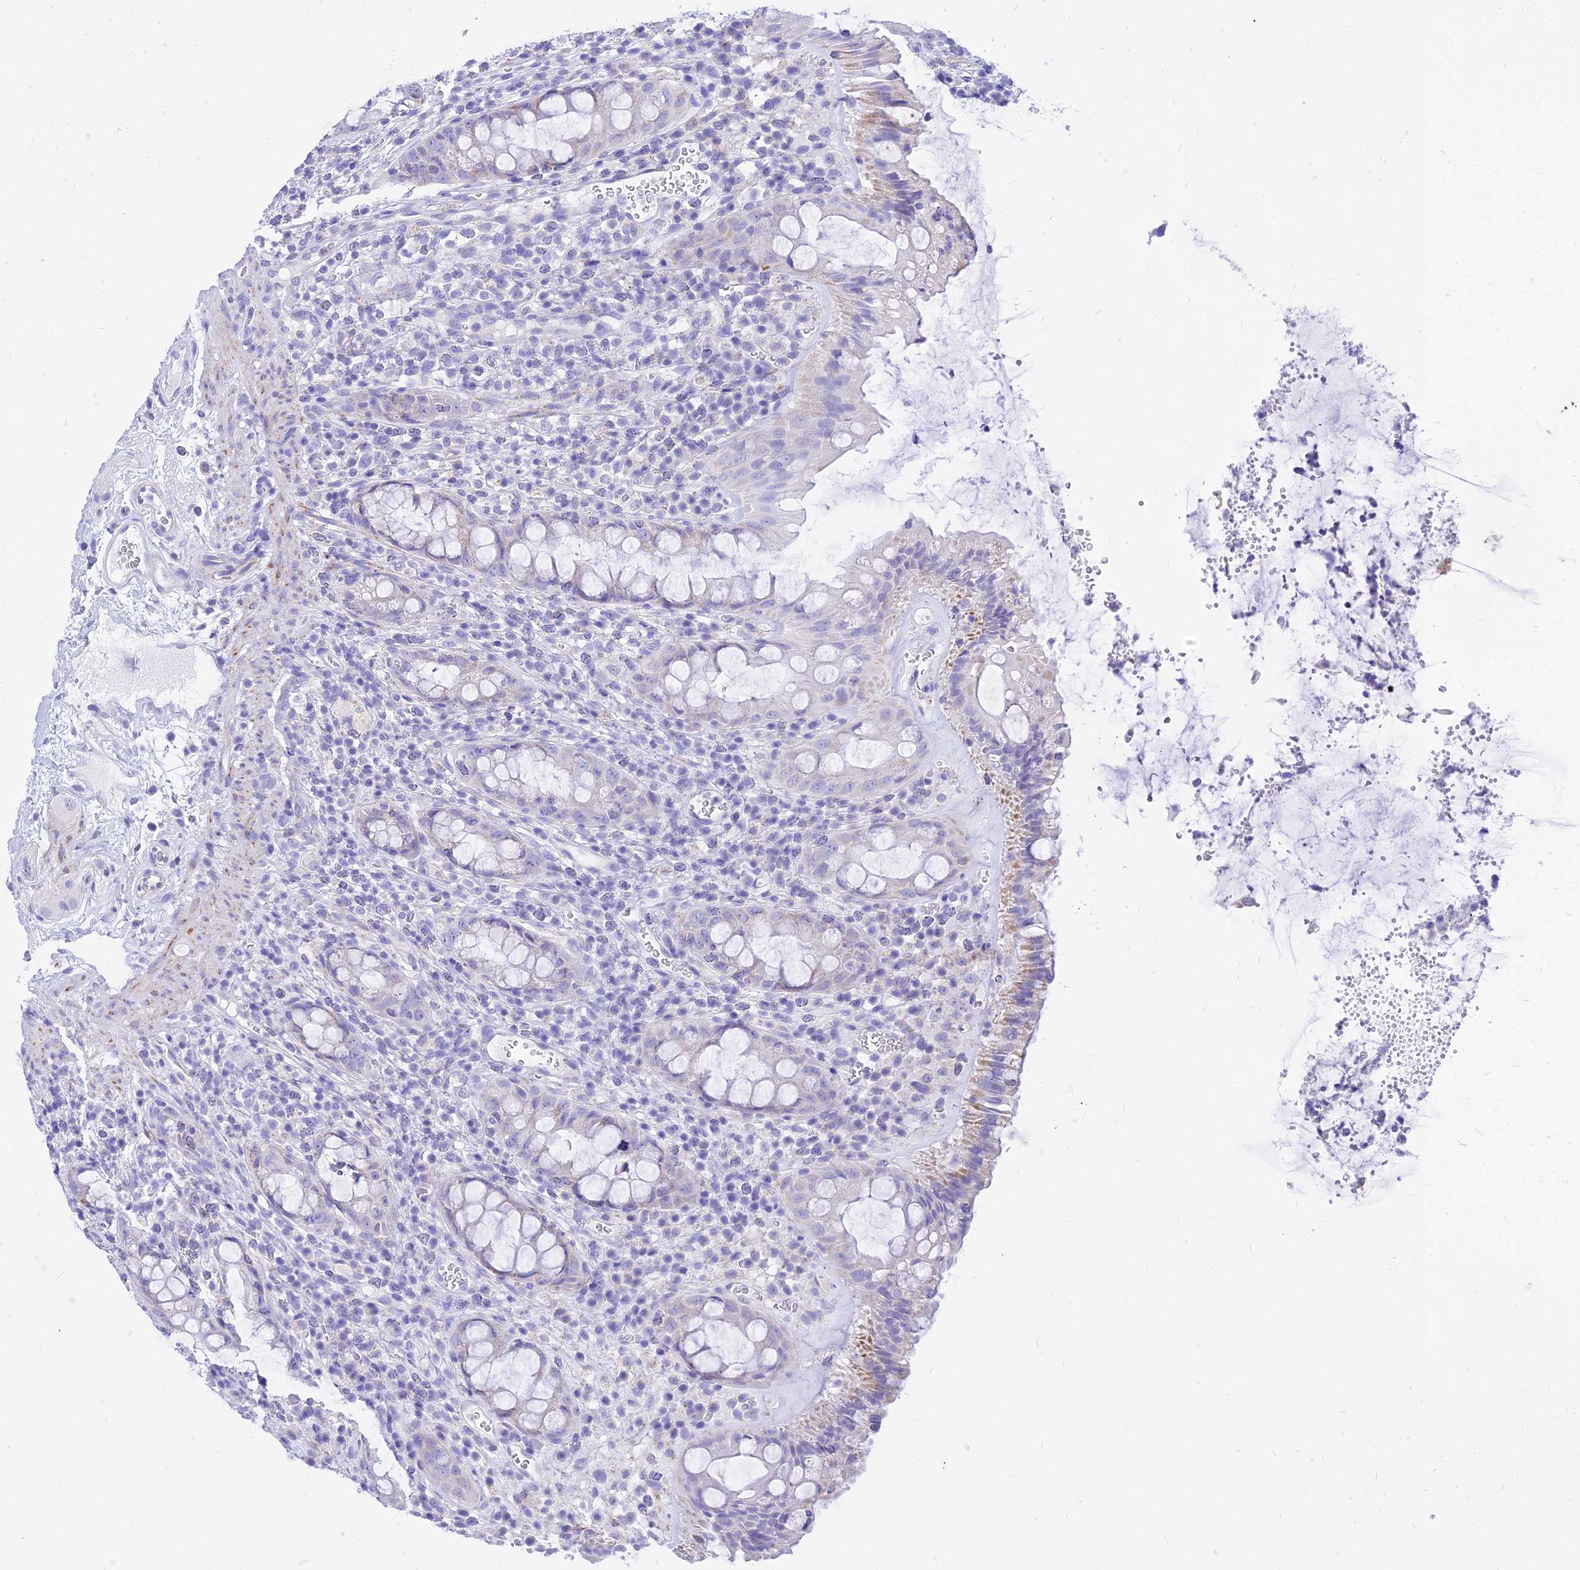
{"staining": {"intensity": "moderate", "quantity": "<25%", "location": "cytoplasmic/membranous"}, "tissue": "rectum", "cell_type": "Glandular cells", "image_type": "normal", "snomed": [{"axis": "morphology", "description": "Normal tissue, NOS"}, {"axis": "topography", "description": "Rectum"}], "caption": "Protein expression analysis of normal rectum exhibits moderate cytoplasmic/membranous staining in about <25% of glandular cells.", "gene": "PKN3", "patient": {"sex": "female", "age": 57}}